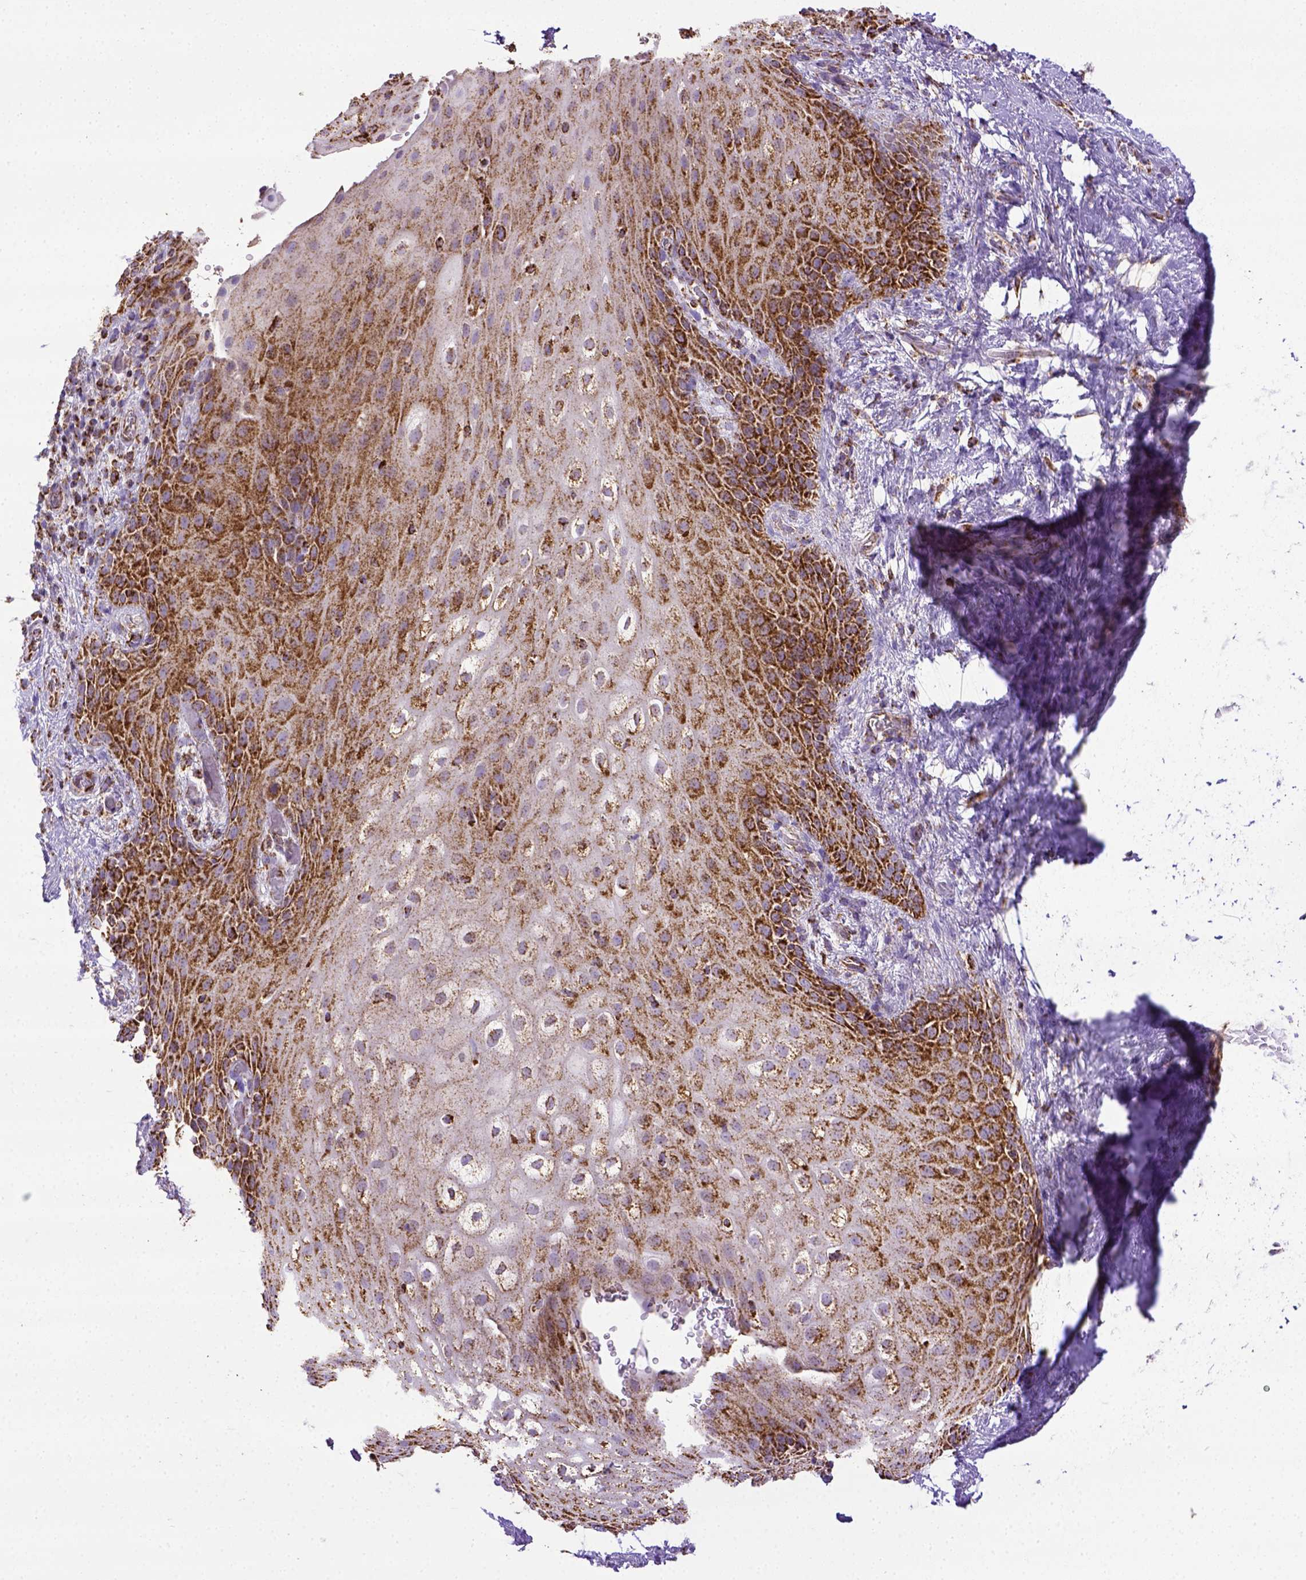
{"staining": {"intensity": "strong", "quantity": ">75%", "location": "cytoplasmic/membranous"}, "tissue": "skin", "cell_type": "Epidermal cells", "image_type": "normal", "snomed": [{"axis": "morphology", "description": "Normal tissue, NOS"}, {"axis": "topography", "description": "Anal"}], "caption": "High-power microscopy captured an IHC image of unremarkable skin, revealing strong cytoplasmic/membranous expression in approximately >75% of epidermal cells. (brown staining indicates protein expression, while blue staining denotes nuclei).", "gene": "MT", "patient": {"sex": "female", "age": 46}}